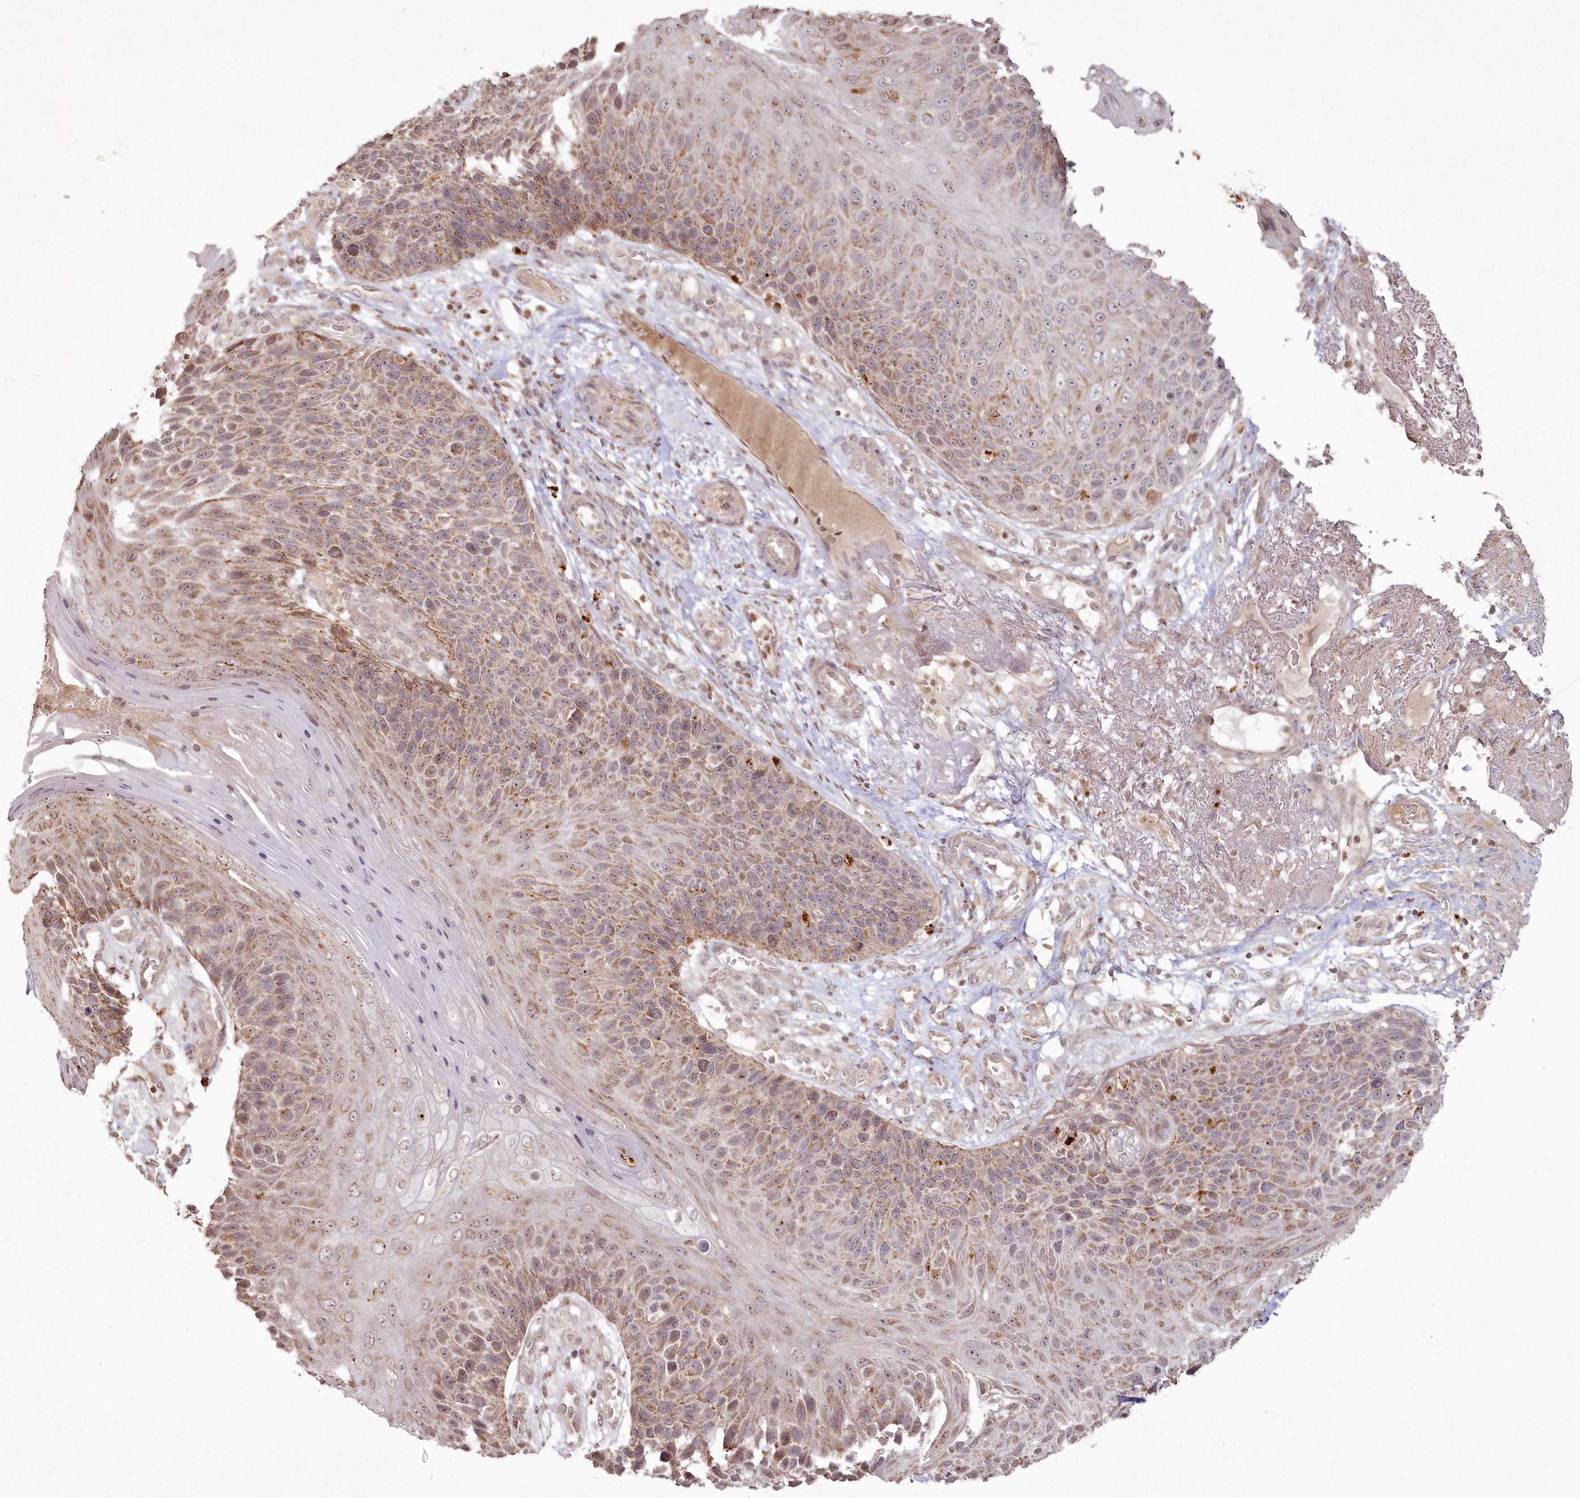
{"staining": {"intensity": "moderate", "quantity": ">75%", "location": "cytoplasmic/membranous"}, "tissue": "skin cancer", "cell_type": "Tumor cells", "image_type": "cancer", "snomed": [{"axis": "morphology", "description": "Squamous cell carcinoma, NOS"}, {"axis": "topography", "description": "Skin"}], "caption": "This is an image of immunohistochemistry (IHC) staining of squamous cell carcinoma (skin), which shows moderate expression in the cytoplasmic/membranous of tumor cells.", "gene": "ARSB", "patient": {"sex": "female", "age": 88}}